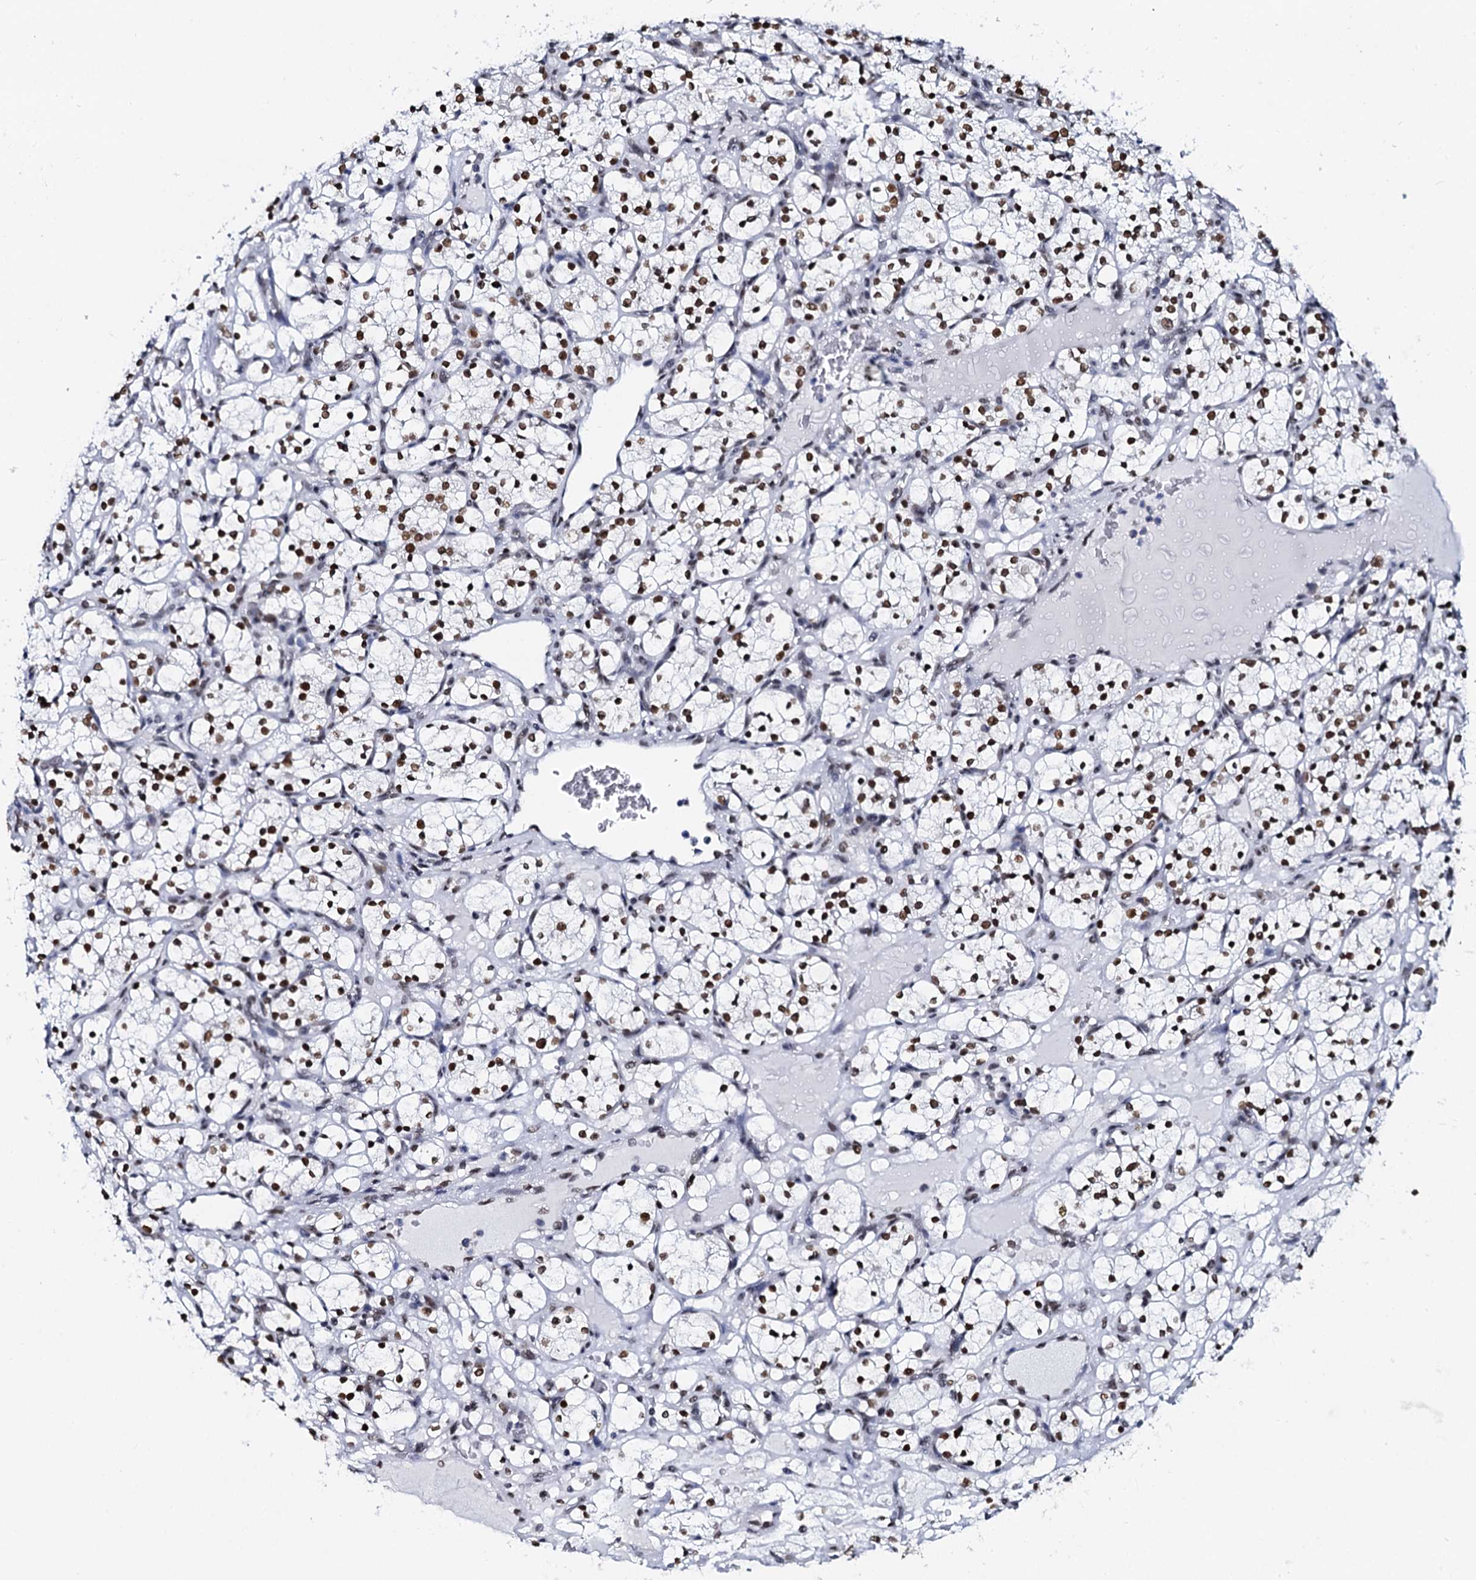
{"staining": {"intensity": "strong", "quantity": ">75%", "location": "nuclear"}, "tissue": "renal cancer", "cell_type": "Tumor cells", "image_type": "cancer", "snomed": [{"axis": "morphology", "description": "Adenocarcinoma, NOS"}, {"axis": "topography", "description": "Kidney"}], "caption": "Renal adenocarcinoma tissue shows strong nuclear expression in about >75% of tumor cells", "gene": "CMAS", "patient": {"sex": "female", "age": 69}}